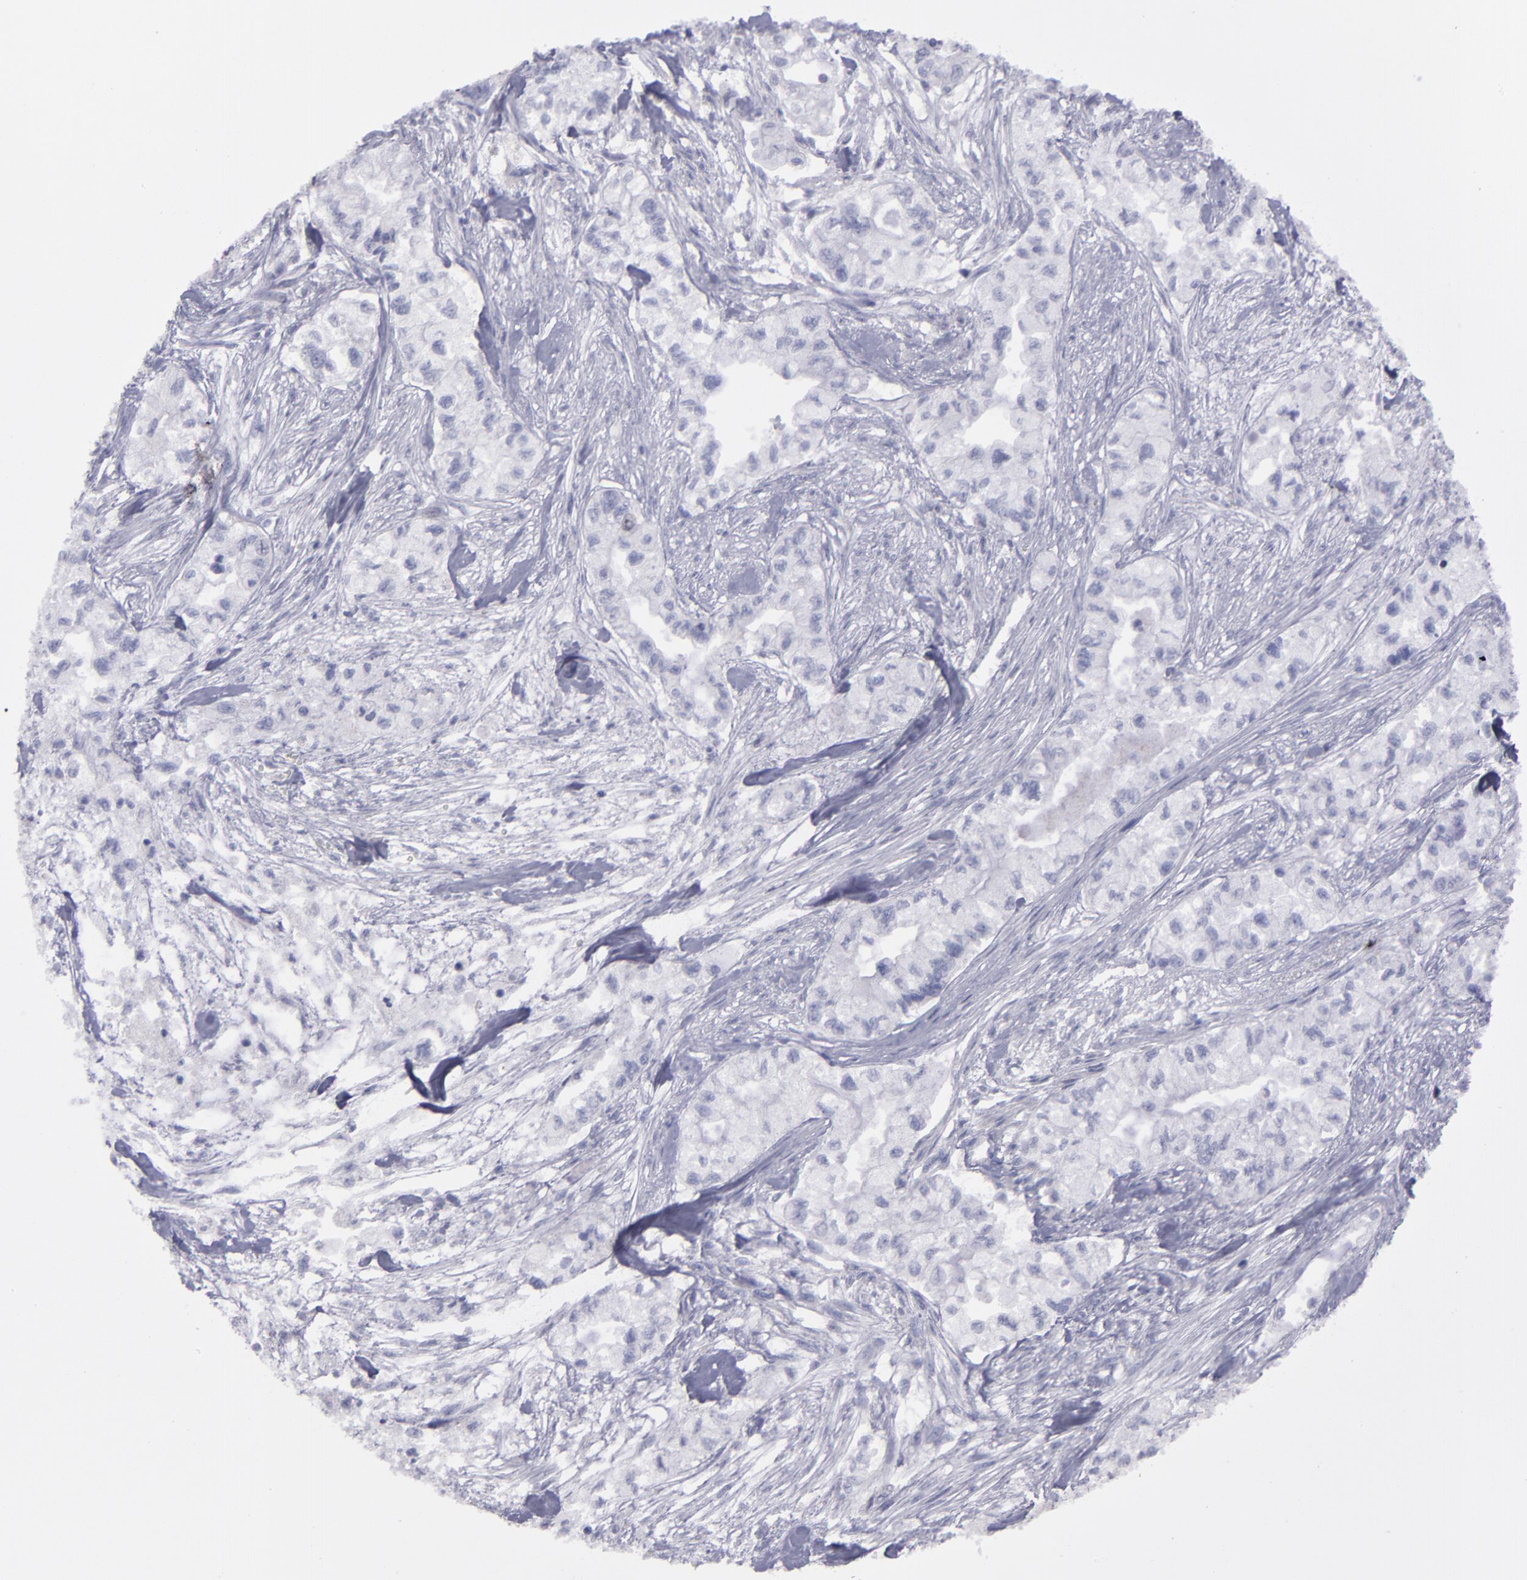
{"staining": {"intensity": "negative", "quantity": "none", "location": "none"}, "tissue": "pancreatic cancer", "cell_type": "Tumor cells", "image_type": "cancer", "snomed": [{"axis": "morphology", "description": "Adenocarcinoma, NOS"}, {"axis": "topography", "description": "Pancreas"}], "caption": "Protein analysis of pancreatic cancer exhibits no significant positivity in tumor cells.", "gene": "IRF8", "patient": {"sex": "male", "age": 79}}